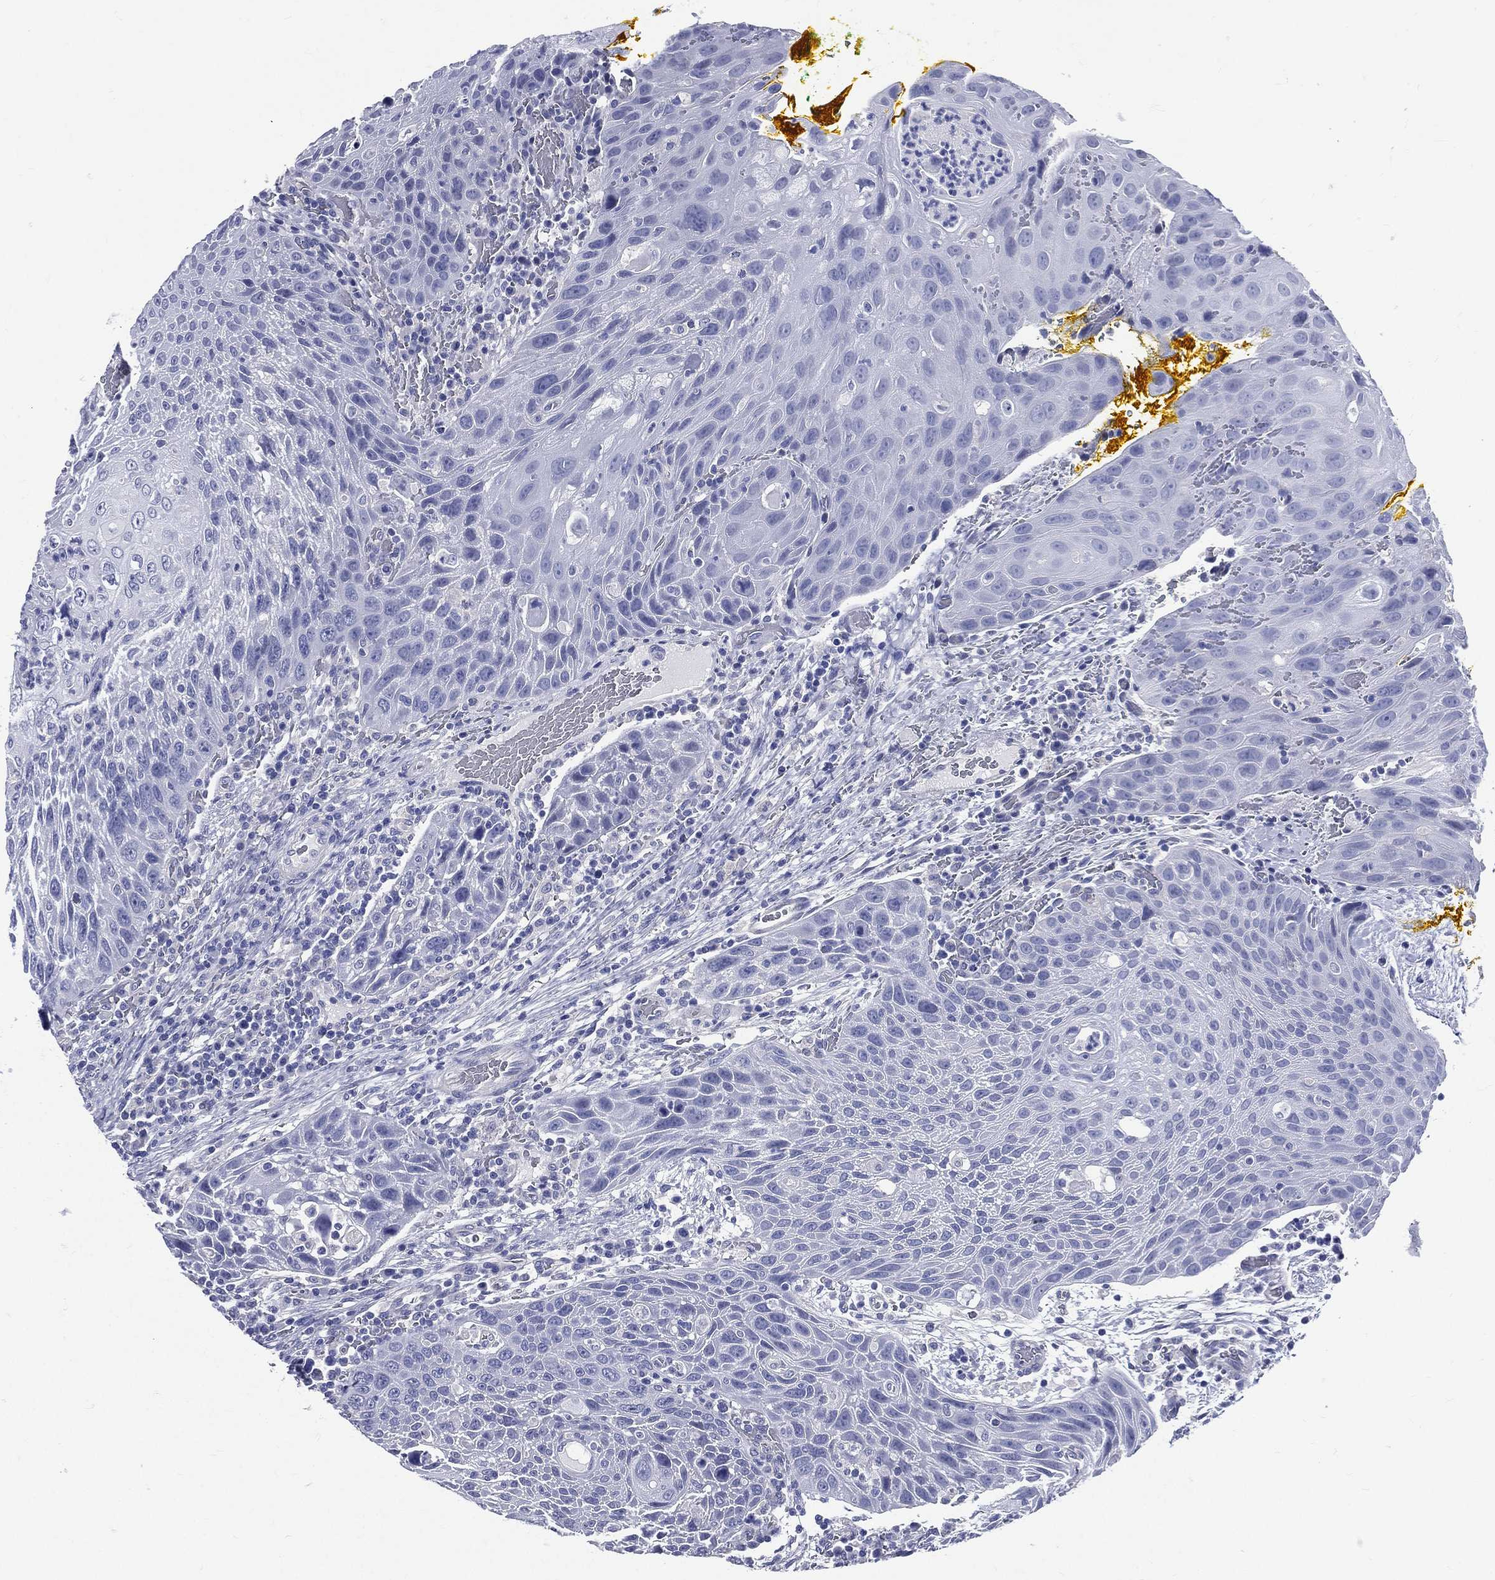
{"staining": {"intensity": "negative", "quantity": "none", "location": "none"}, "tissue": "head and neck cancer", "cell_type": "Tumor cells", "image_type": "cancer", "snomed": [{"axis": "morphology", "description": "Squamous cell carcinoma, NOS"}, {"axis": "topography", "description": "Head-Neck"}], "caption": "High magnification brightfield microscopy of head and neck cancer (squamous cell carcinoma) stained with DAB (3,3'-diaminobenzidine) (brown) and counterstained with hematoxylin (blue): tumor cells show no significant expression. (Brightfield microscopy of DAB (3,3'-diaminobenzidine) immunohistochemistry at high magnification).", "gene": "DPYS", "patient": {"sex": "male", "age": 69}}